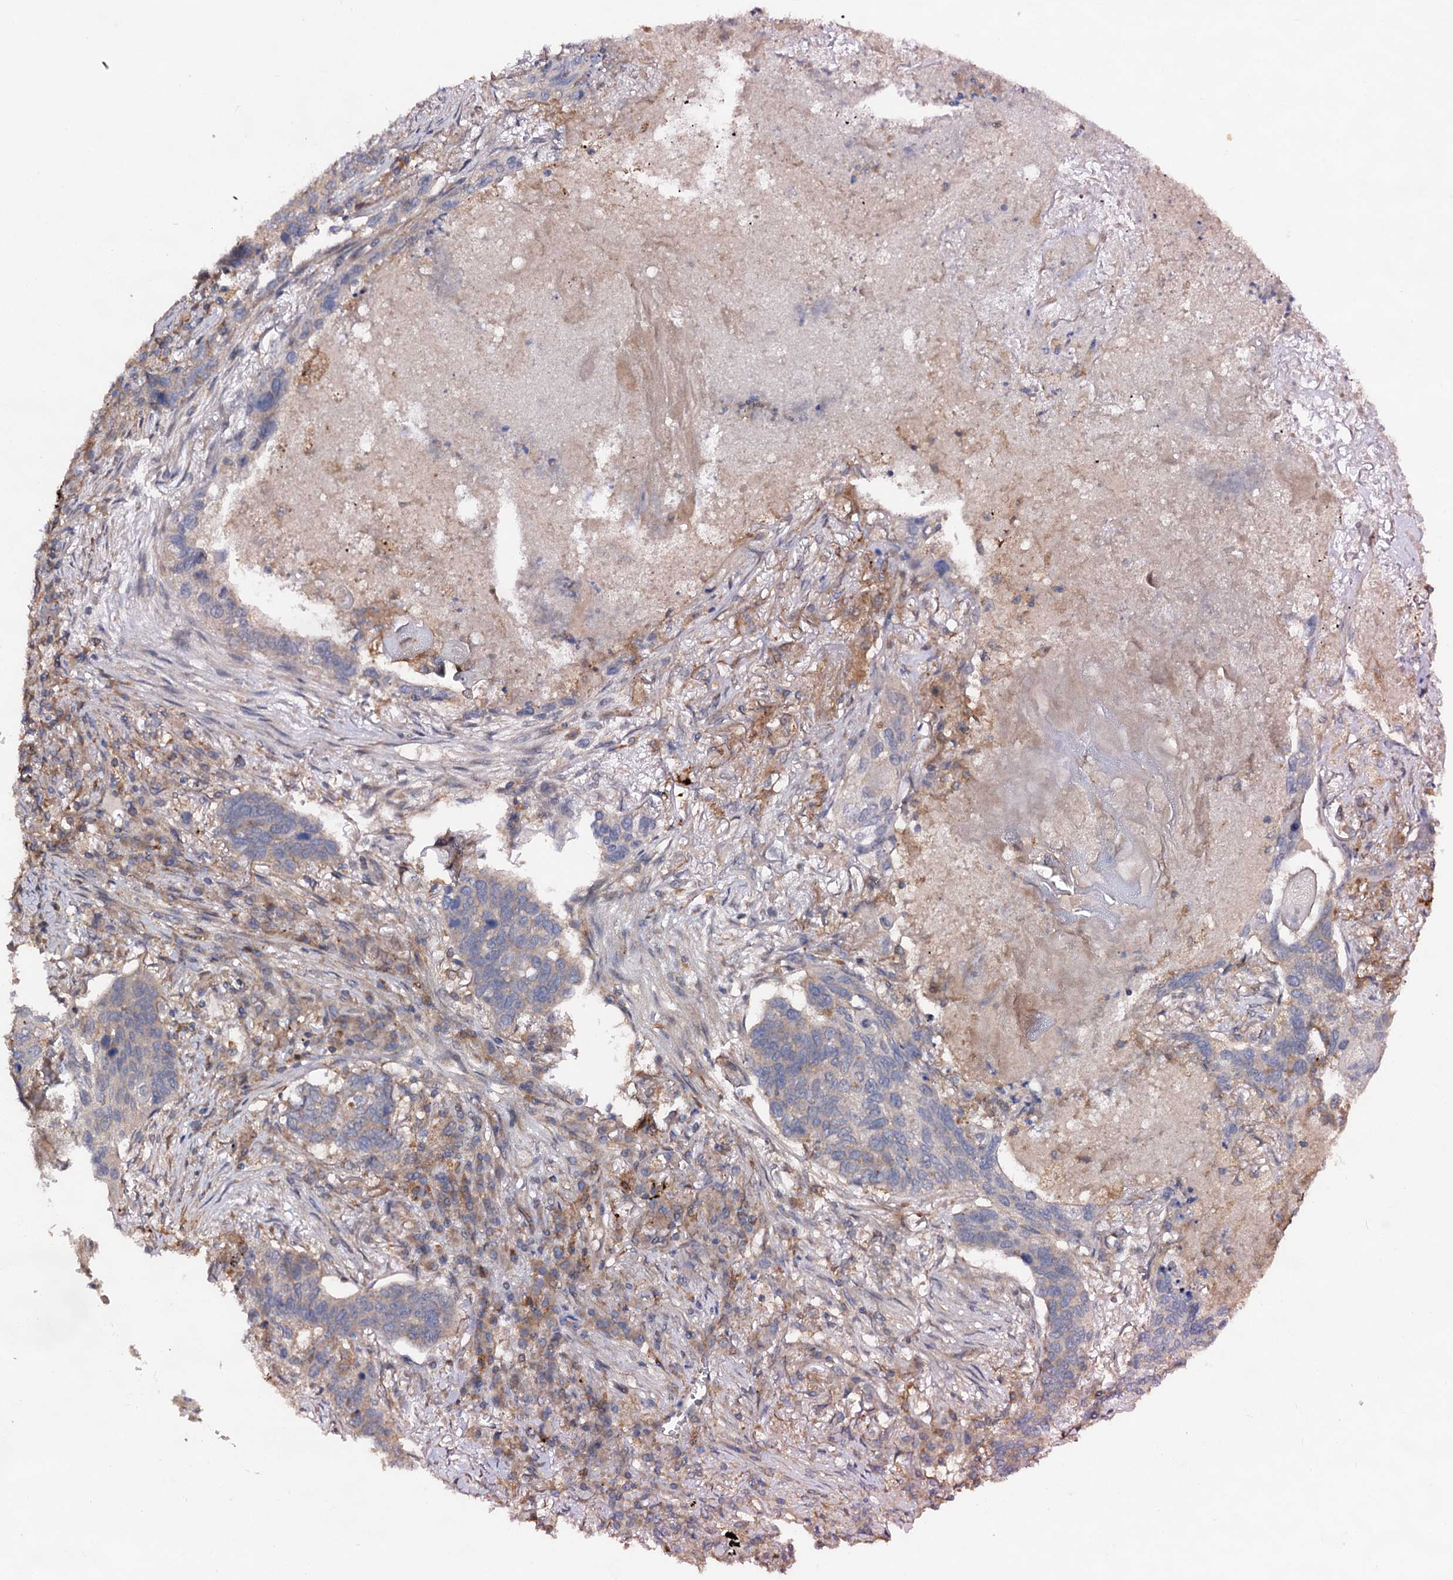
{"staining": {"intensity": "negative", "quantity": "none", "location": "none"}, "tissue": "lung cancer", "cell_type": "Tumor cells", "image_type": "cancer", "snomed": [{"axis": "morphology", "description": "Squamous cell carcinoma, NOS"}, {"axis": "topography", "description": "Lung"}], "caption": "High magnification brightfield microscopy of lung cancer stained with DAB (brown) and counterstained with hematoxylin (blue): tumor cells show no significant positivity.", "gene": "VPS29", "patient": {"sex": "female", "age": 63}}